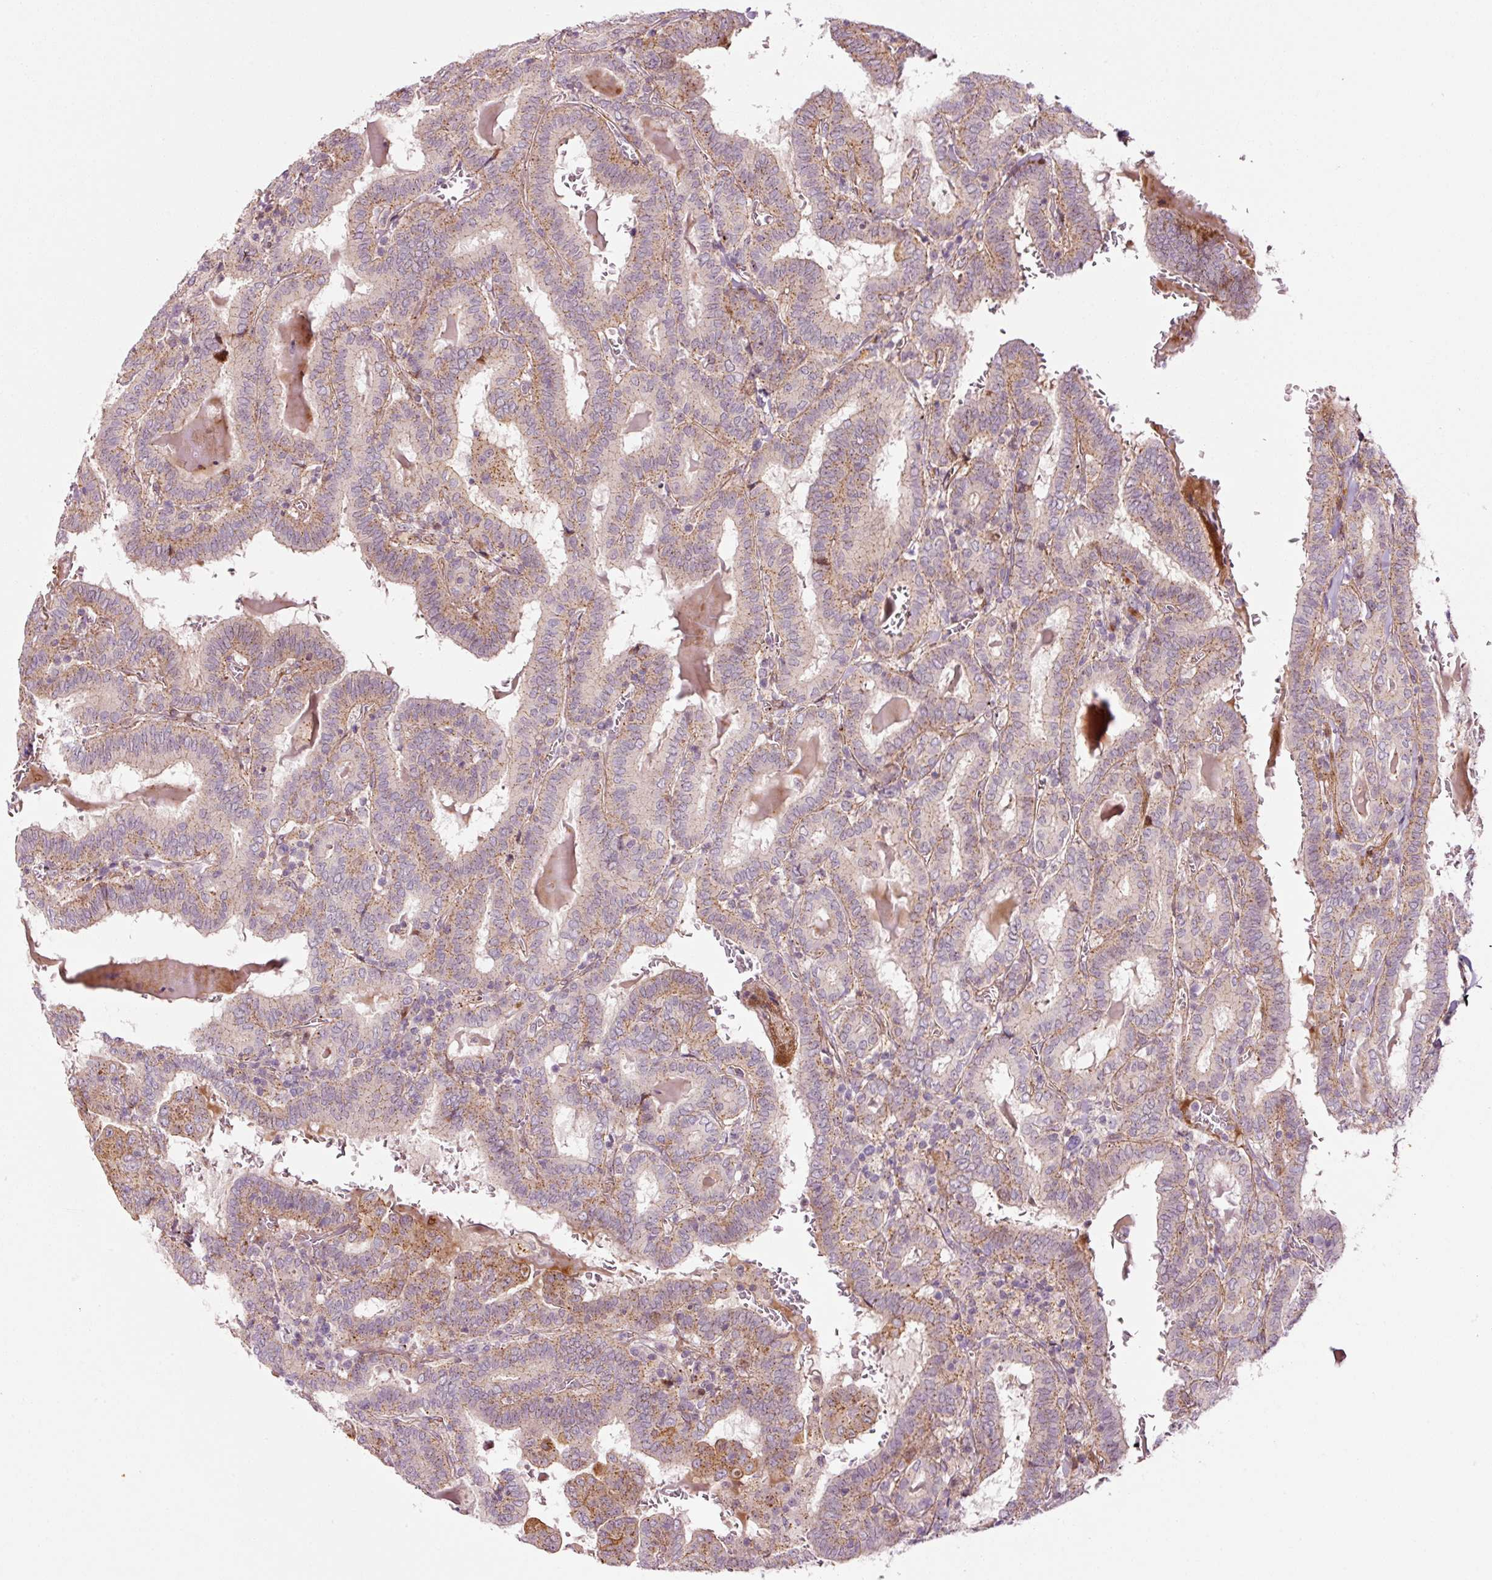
{"staining": {"intensity": "weak", "quantity": "25%-75%", "location": "cytoplasmic/membranous"}, "tissue": "thyroid cancer", "cell_type": "Tumor cells", "image_type": "cancer", "snomed": [{"axis": "morphology", "description": "Papillary adenocarcinoma, NOS"}, {"axis": "topography", "description": "Thyroid gland"}], "caption": "High-power microscopy captured an IHC image of thyroid cancer (papillary adenocarcinoma), revealing weak cytoplasmic/membranous positivity in about 25%-75% of tumor cells. Immunohistochemistry (ihc) stains the protein in brown and the nuclei are stained blue.", "gene": "ANKRD20A1", "patient": {"sex": "female", "age": 72}}